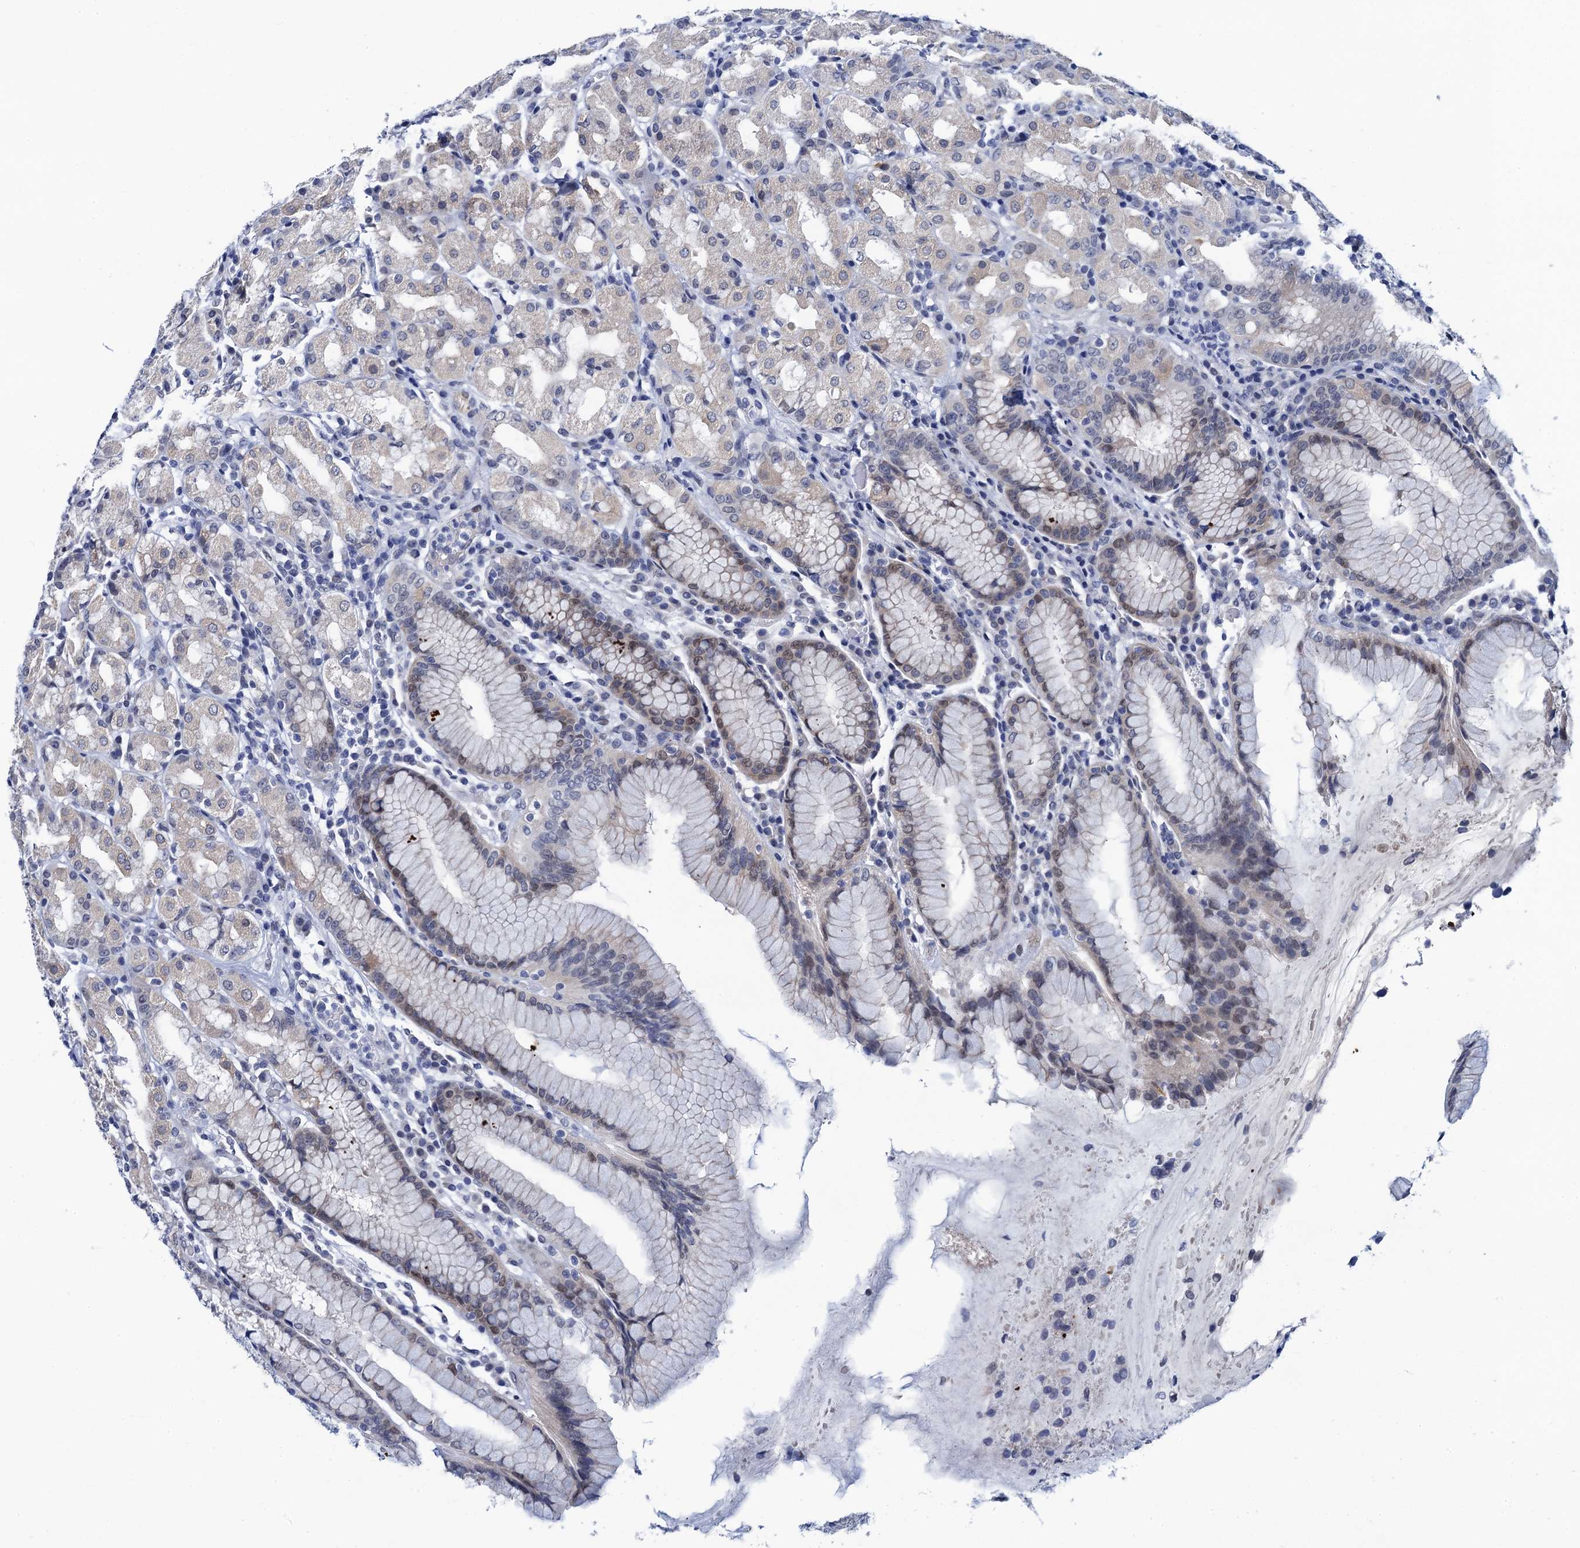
{"staining": {"intensity": "weak", "quantity": "25%-75%", "location": "cytoplasmic/membranous,nuclear"}, "tissue": "stomach", "cell_type": "Glandular cells", "image_type": "normal", "snomed": [{"axis": "morphology", "description": "Normal tissue, NOS"}, {"axis": "topography", "description": "Stomach, lower"}], "caption": "A brown stain shows weak cytoplasmic/membranous,nuclear expression of a protein in glandular cells of normal human stomach. (IHC, brightfield microscopy, high magnification).", "gene": "C16orf87", "patient": {"sex": "female", "age": 56}}